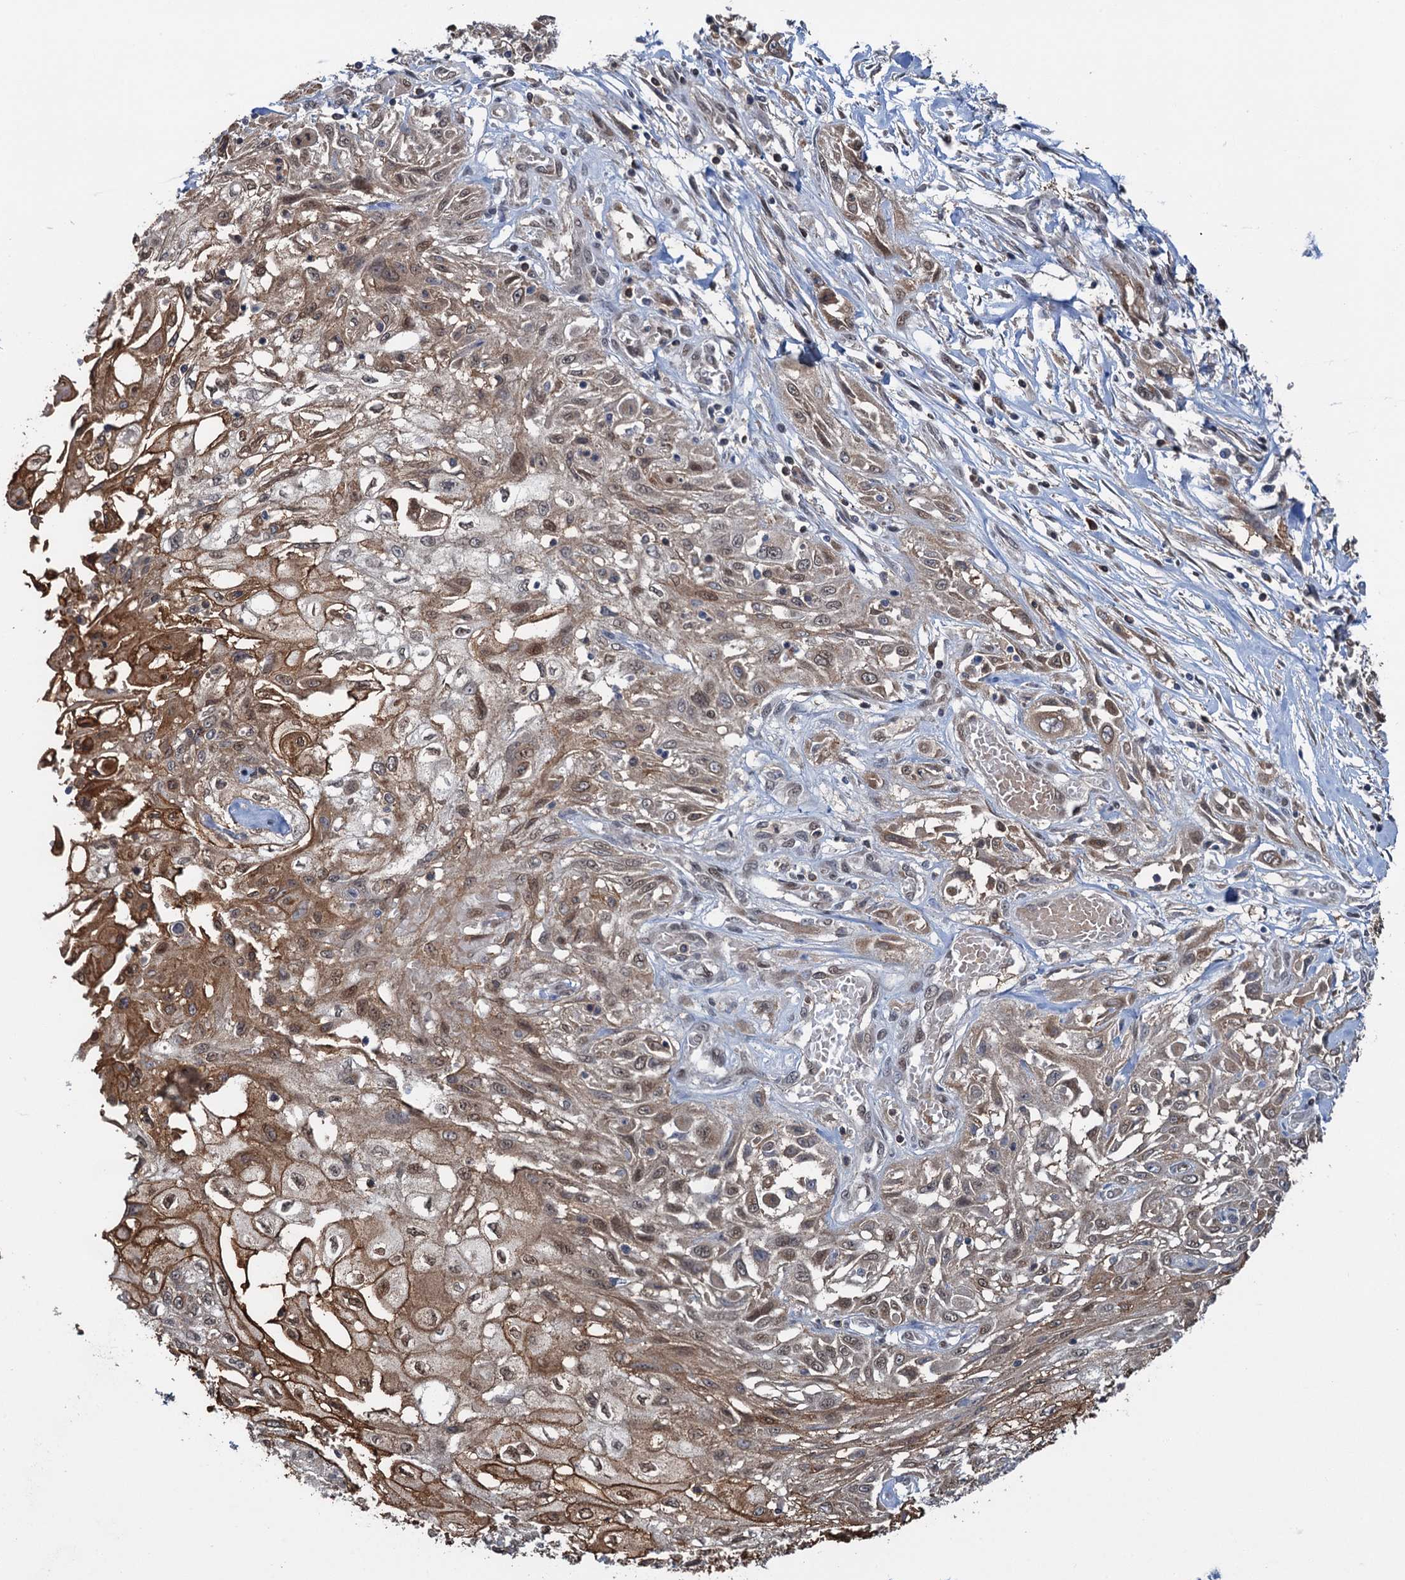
{"staining": {"intensity": "moderate", "quantity": ">75%", "location": "cytoplasmic/membranous,nuclear"}, "tissue": "skin cancer", "cell_type": "Tumor cells", "image_type": "cancer", "snomed": [{"axis": "morphology", "description": "Squamous cell carcinoma, NOS"}, {"axis": "morphology", "description": "Squamous cell carcinoma, metastatic, NOS"}, {"axis": "topography", "description": "Skin"}, {"axis": "topography", "description": "Lymph node"}], "caption": "Protein expression analysis of human skin cancer reveals moderate cytoplasmic/membranous and nuclear positivity in approximately >75% of tumor cells. The staining was performed using DAB, with brown indicating positive protein expression. Nuclei are stained blue with hematoxylin.", "gene": "ZNF609", "patient": {"sex": "male", "age": 75}}